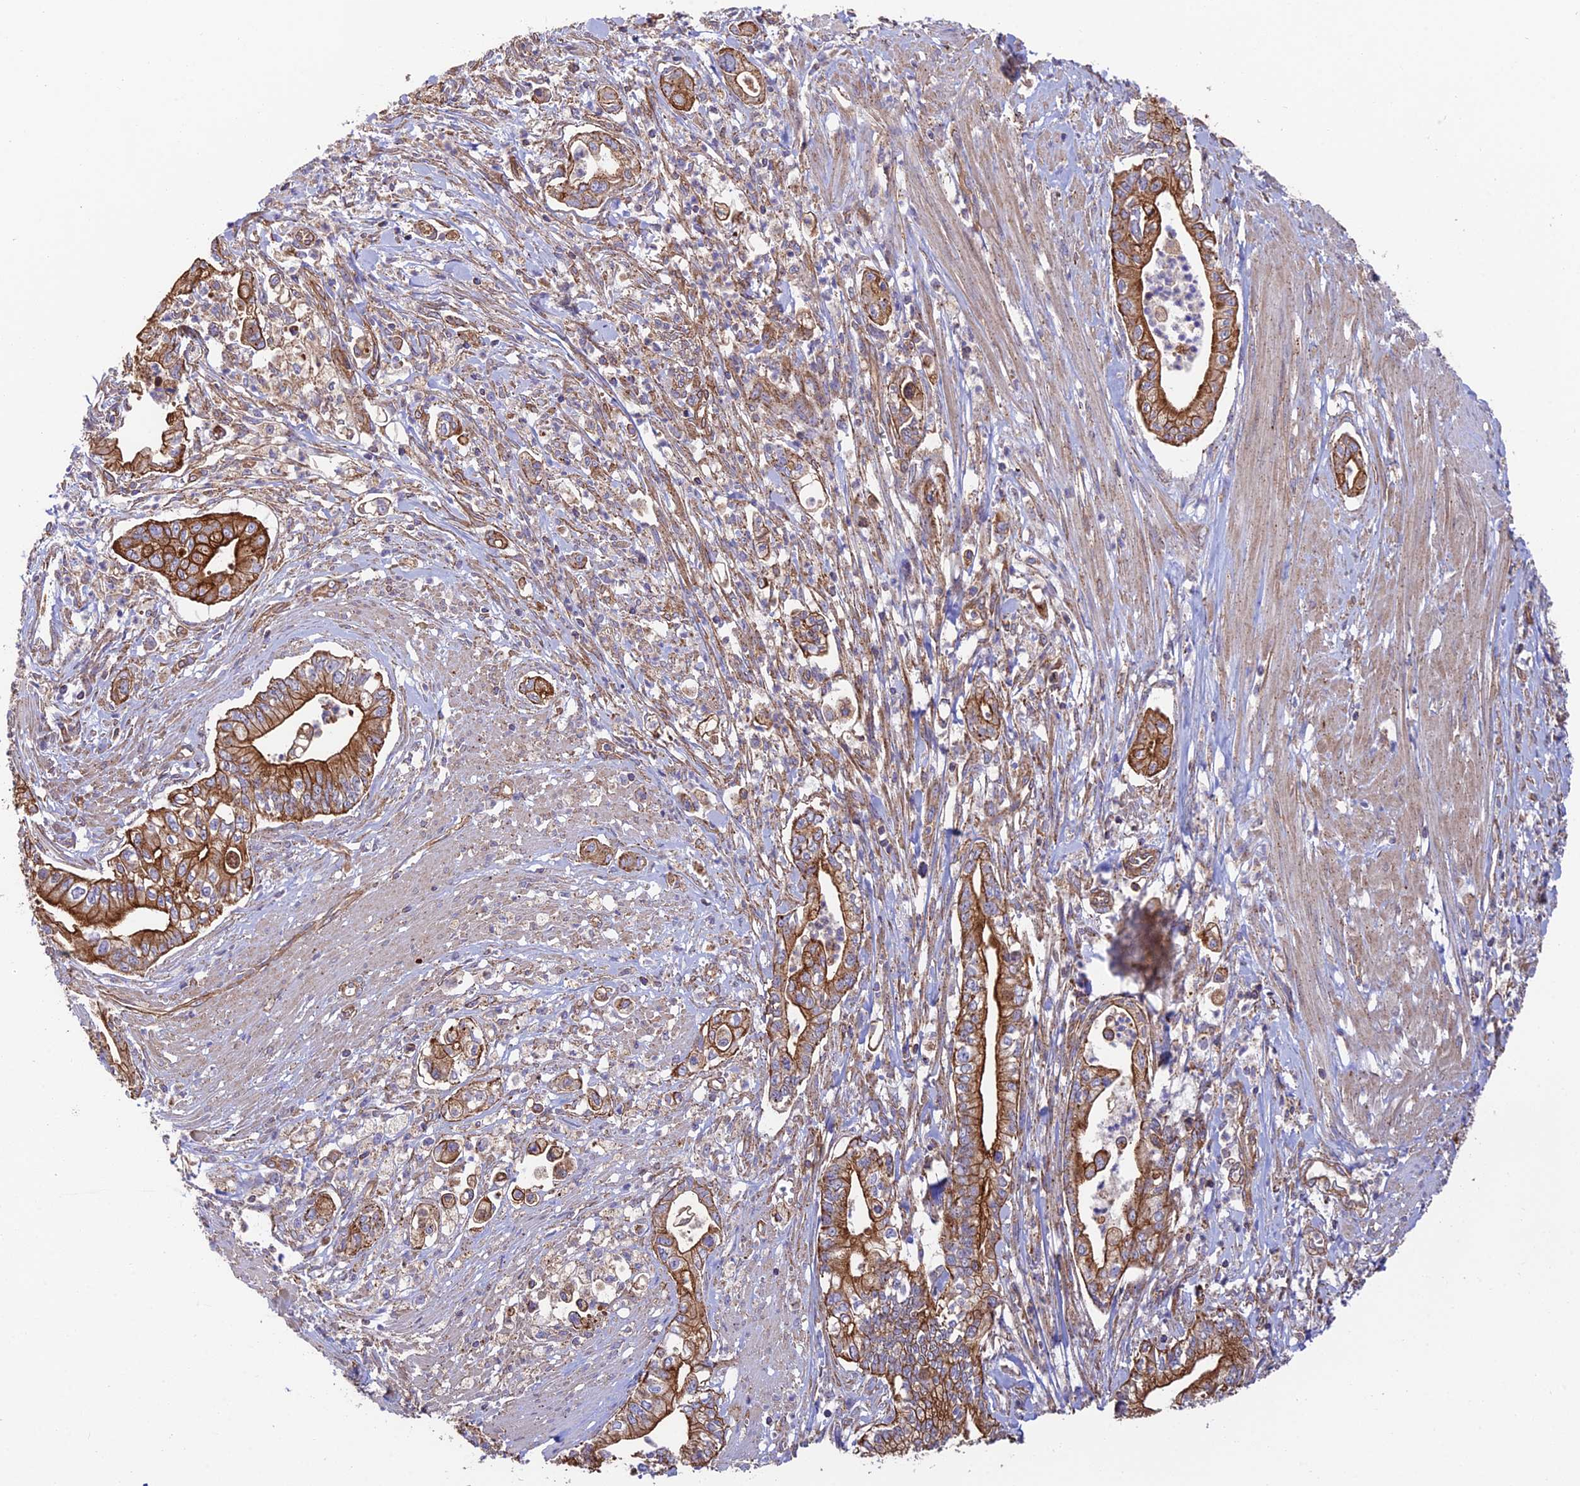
{"staining": {"intensity": "strong", "quantity": ">75%", "location": "cytoplasmic/membranous"}, "tissue": "pancreatic cancer", "cell_type": "Tumor cells", "image_type": "cancer", "snomed": [{"axis": "morphology", "description": "Adenocarcinoma, NOS"}, {"axis": "topography", "description": "Pancreas"}], "caption": "IHC image of human pancreatic adenocarcinoma stained for a protein (brown), which demonstrates high levels of strong cytoplasmic/membranous expression in about >75% of tumor cells.", "gene": "QRFP", "patient": {"sex": "male", "age": 78}}